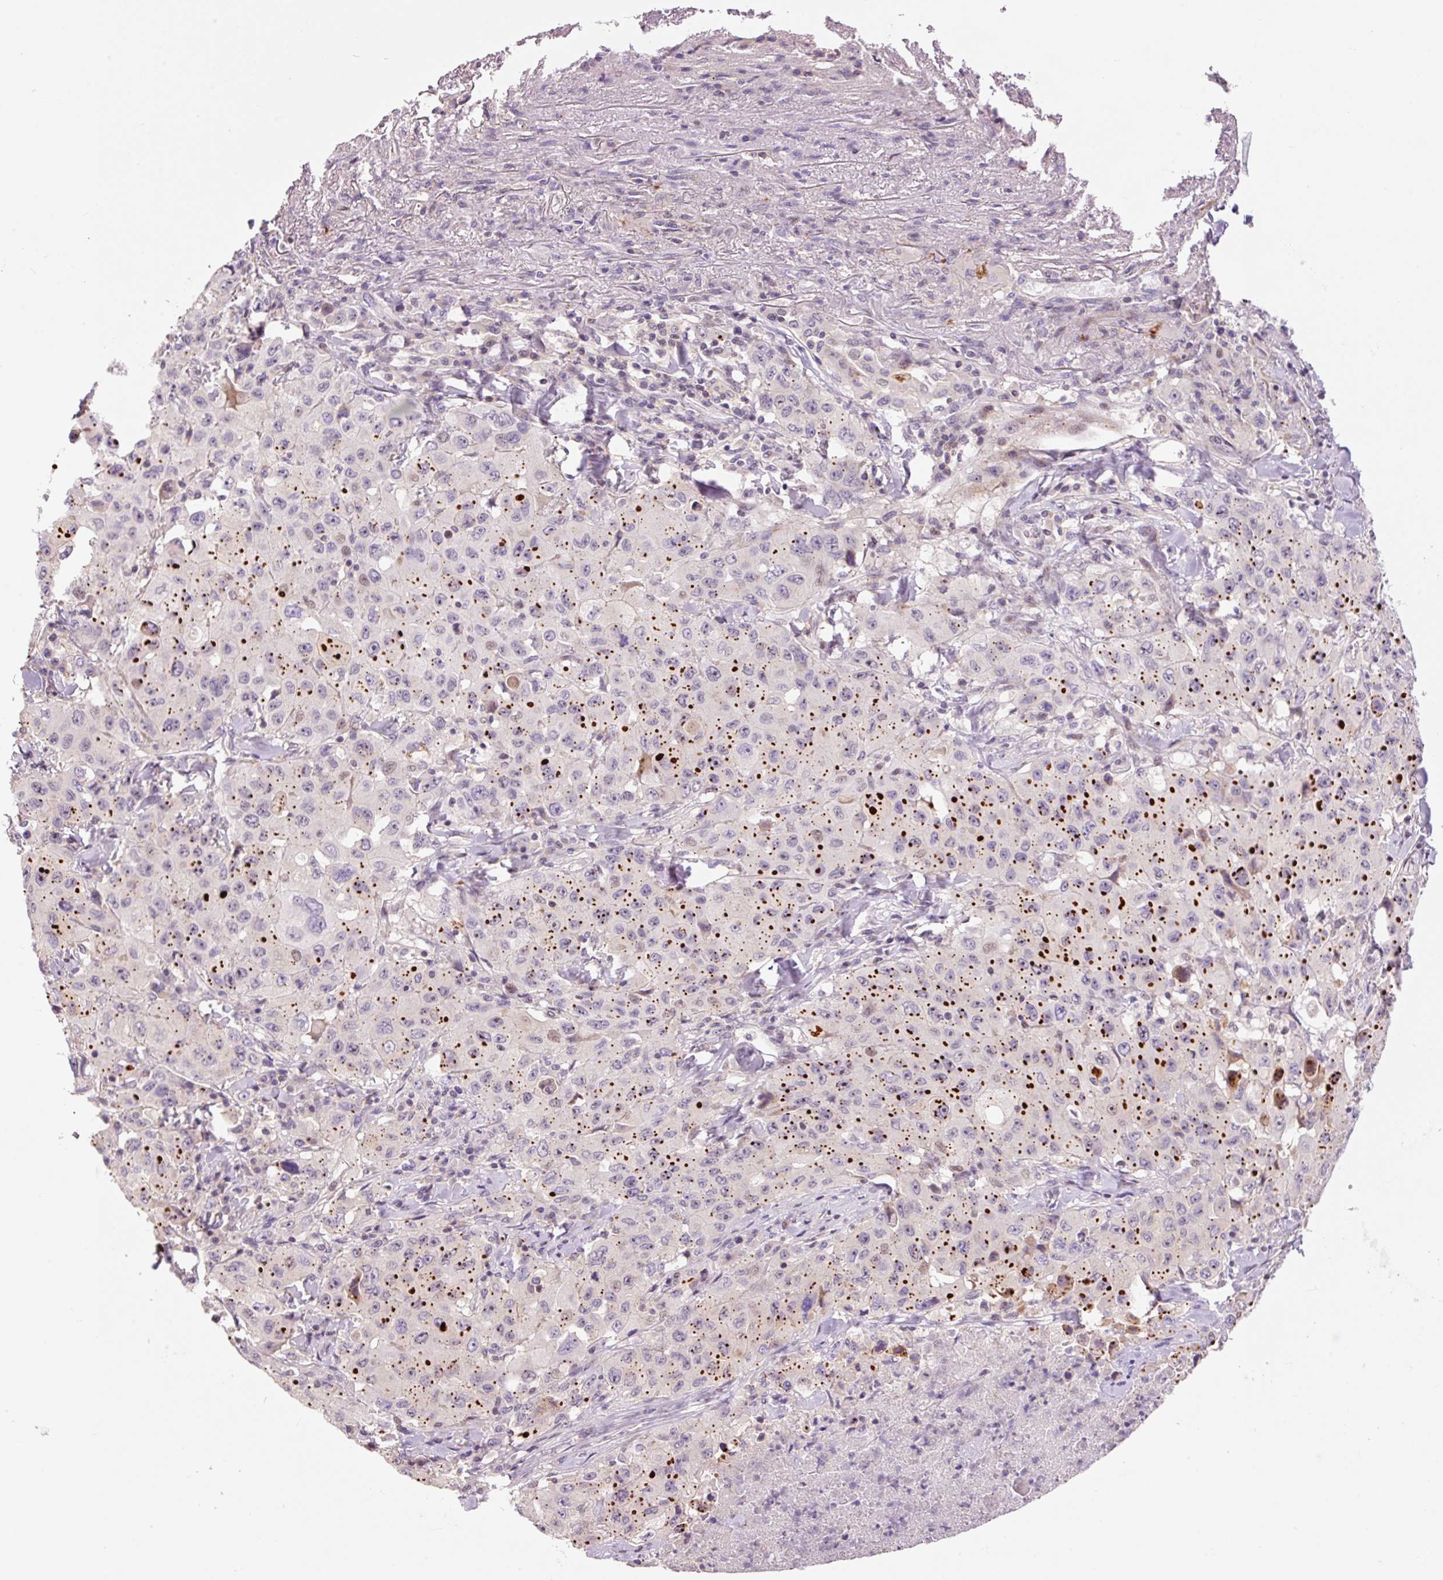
{"staining": {"intensity": "moderate", "quantity": "25%-75%", "location": "cytoplasmic/membranous"}, "tissue": "lung cancer", "cell_type": "Tumor cells", "image_type": "cancer", "snomed": [{"axis": "morphology", "description": "Squamous cell carcinoma, NOS"}, {"axis": "topography", "description": "Lung"}], "caption": "Squamous cell carcinoma (lung) stained with a protein marker displays moderate staining in tumor cells.", "gene": "HNF1A", "patient": {"sex": "male", "age": 63}}